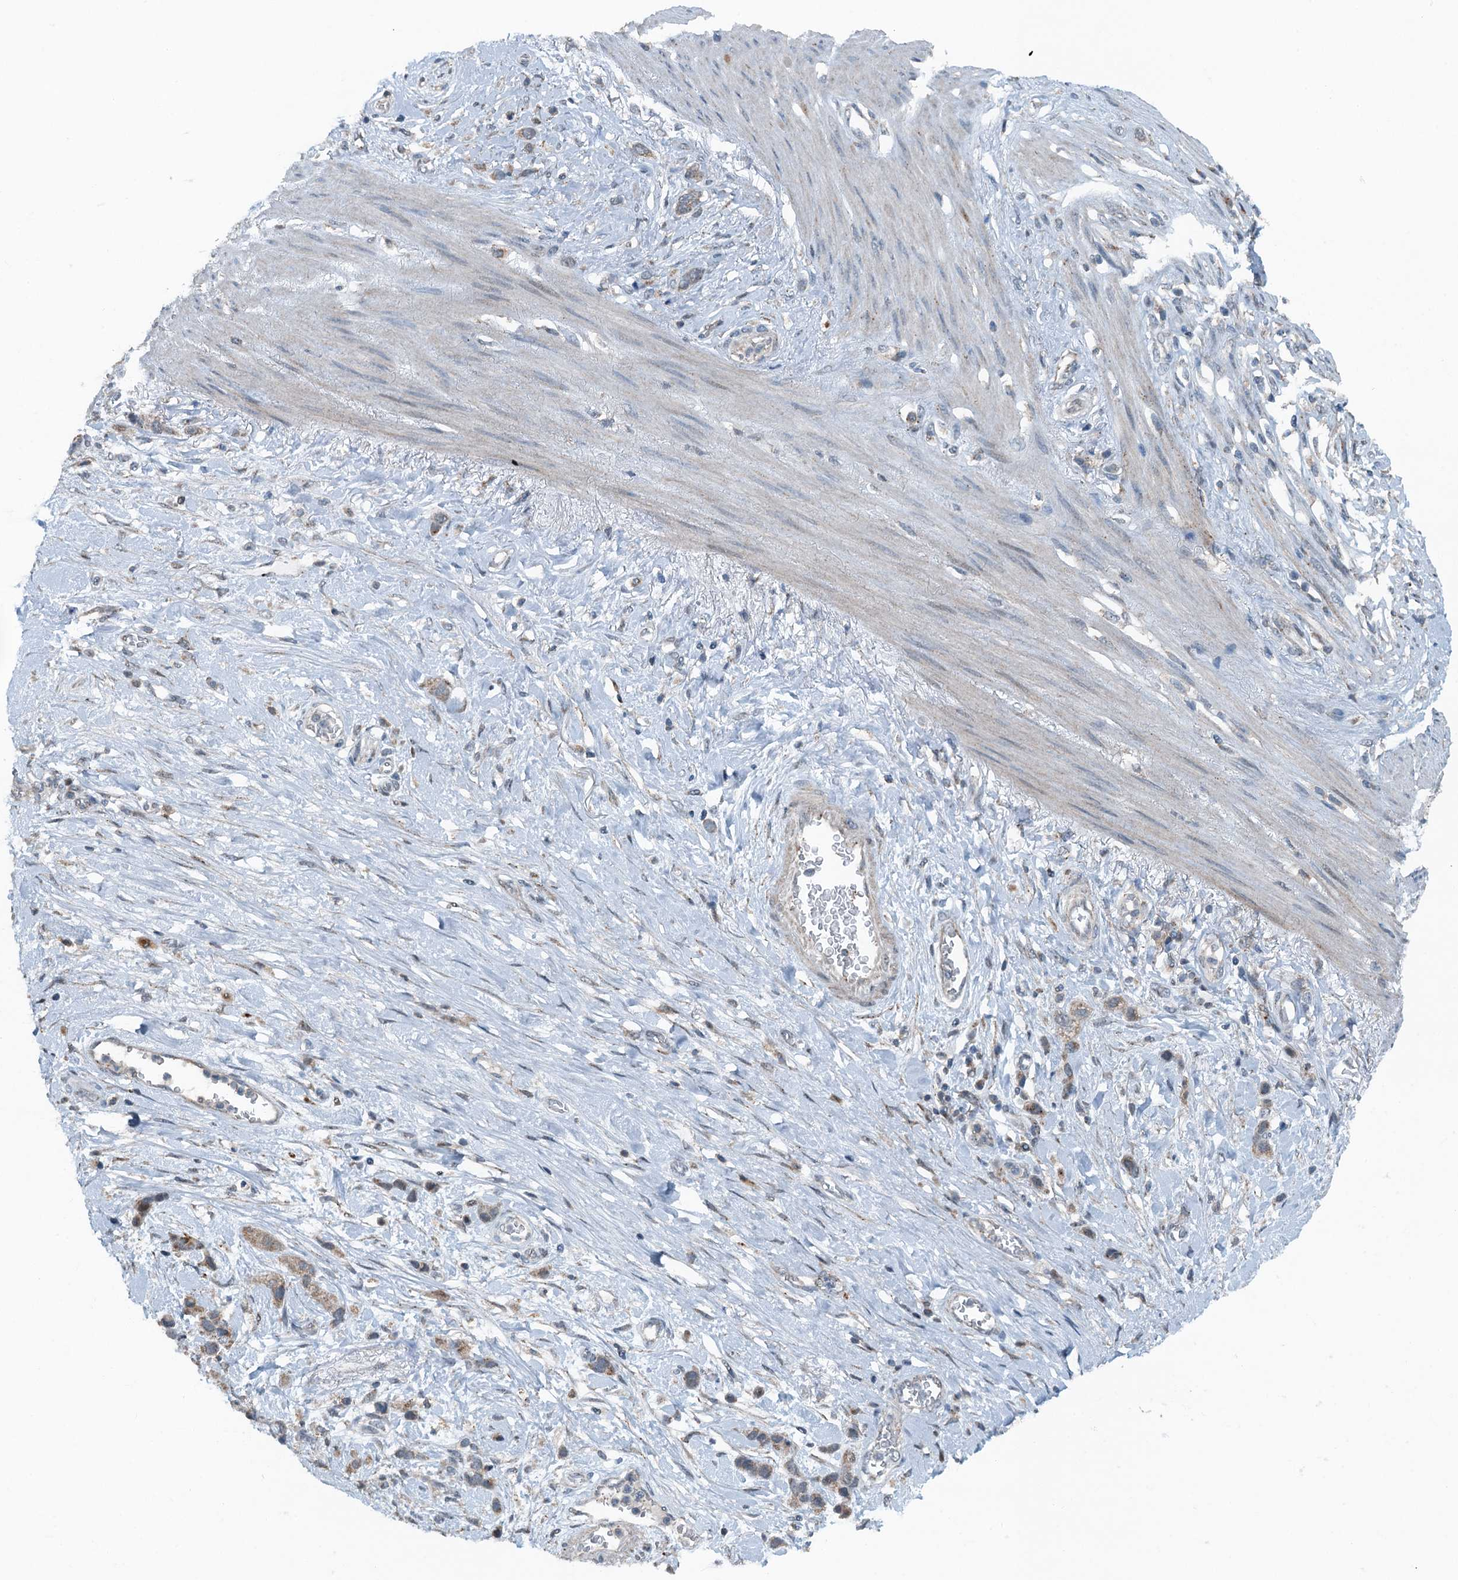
{"staining": {"intensity": "weak", "quantity": ">75%", "location": "cytoplasmic/membranous"}, "tissue": "stomach cancer", "cell_type": "Tumor cells", "image_type": "cancer", "snomed": [{"axis": "morphology", "description": "Adenocarcinoma, NOS"}, {"axis": "morphology", "description": "Adenocarcinoma, High grade"}, {"axis": "topography", "description": "Stomach, upper"}, {"axis": "topography", "description": "Stomach, lower"}], "caption": "The immunohistochemical stain labels weak cytoplasmic/membranous positivity in tumor cells of stomach cancer tissue.", "gene": "BMERB1", "patient": {"sex": "female", "age": 65}}